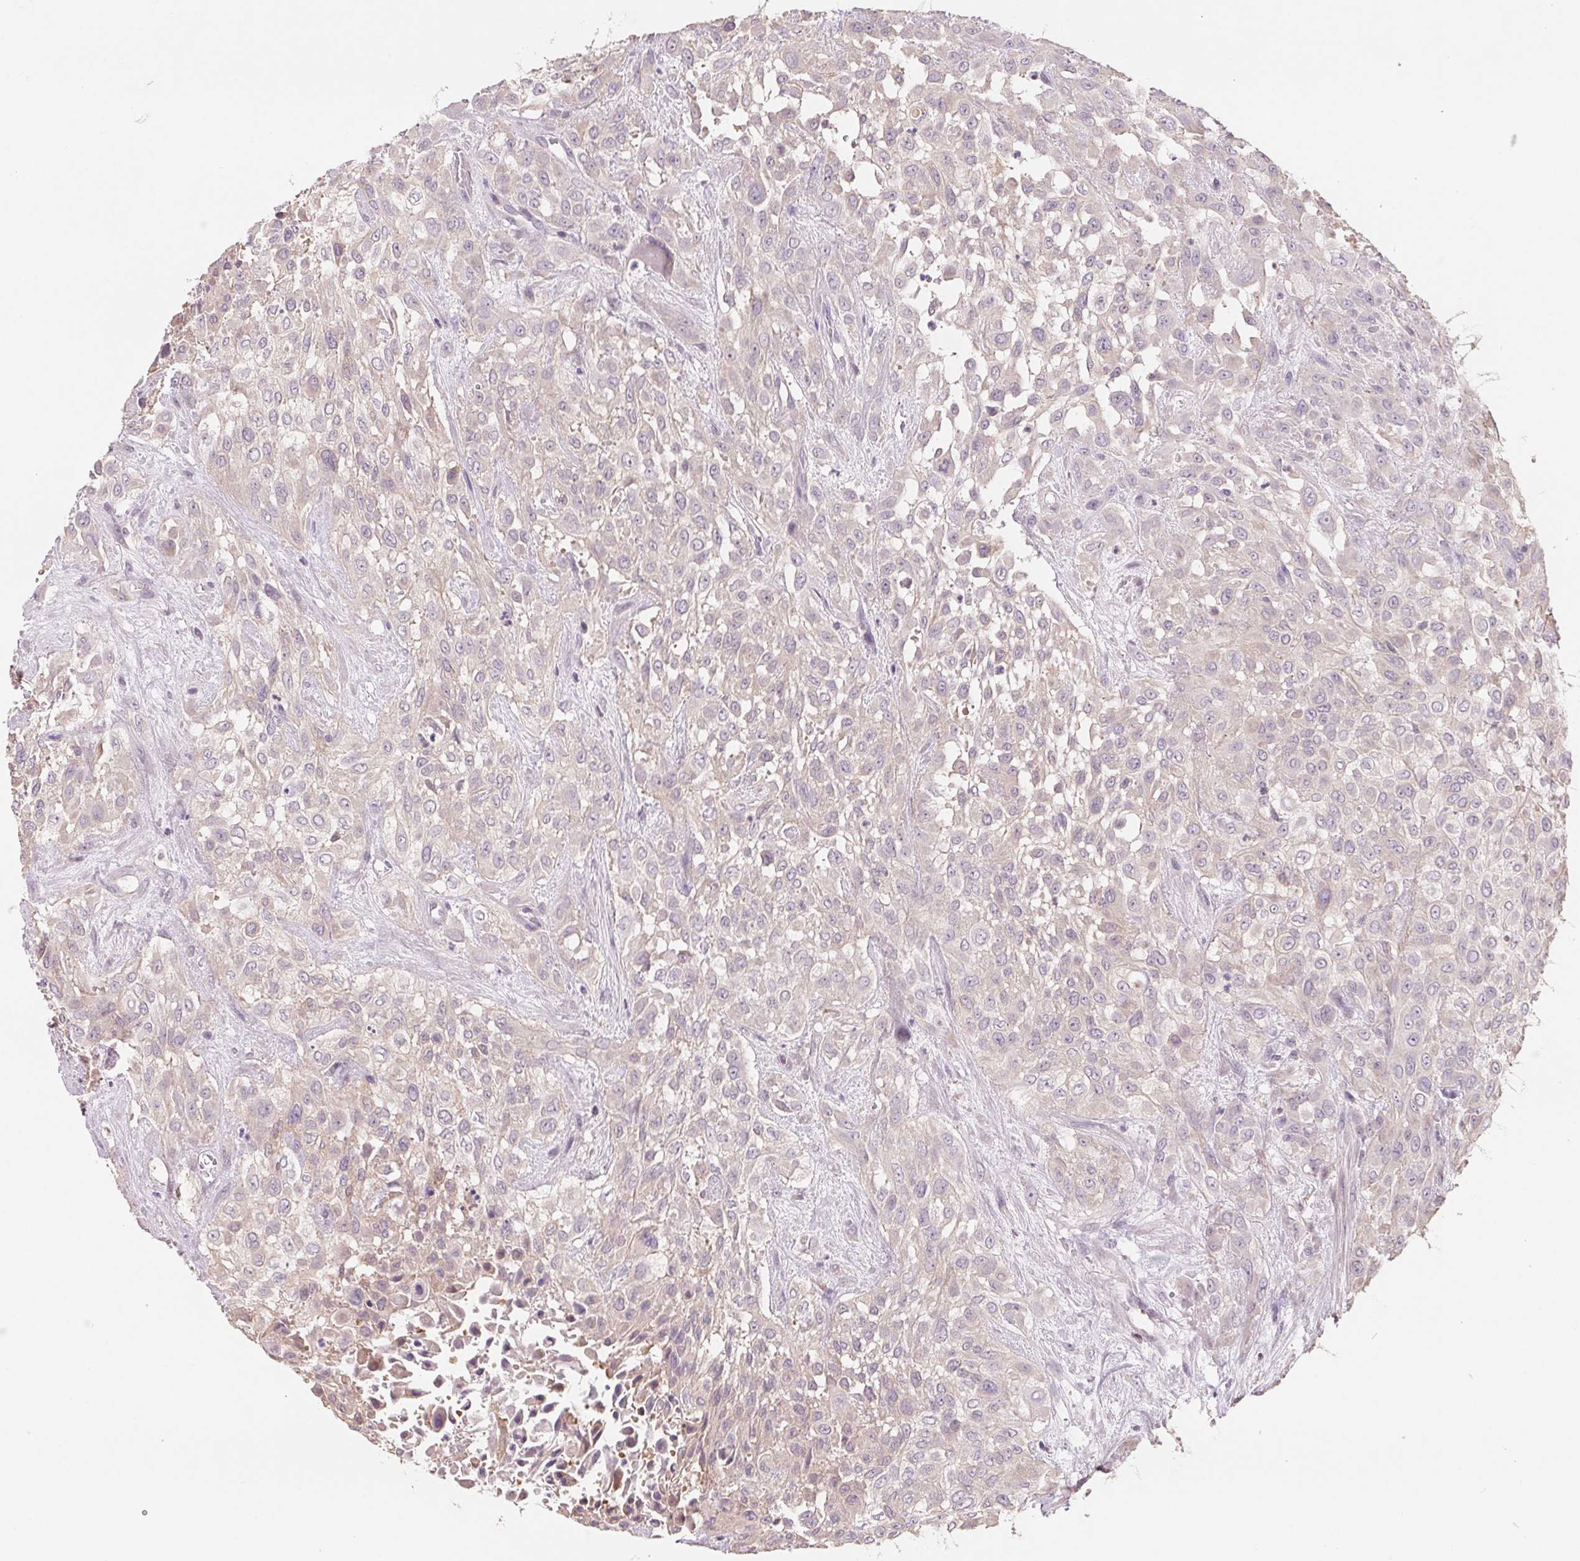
{"staining": {"intensity": "negative", "quantity": "none", "location": "none"}, "tissue": "urothelial cancer", "cell_type": "Tumor cells", "image_type": "cancer", "snomed": [{"axis": "morphology", "description": "Urothelial carcinoma, High grade"}, {"axis": "topography", "description": "Urinary bladder"}], "caption": "IHC of human urothelial cancer shows no staining in tumor cells. The staining was performed using DAB to visualize the protein expression in brown, while the nuclei were stained in blue with hematoxylin (Magnification: 20x).", "gene": "VTCN1", "patient": {"sex": "male", "age": 57}}